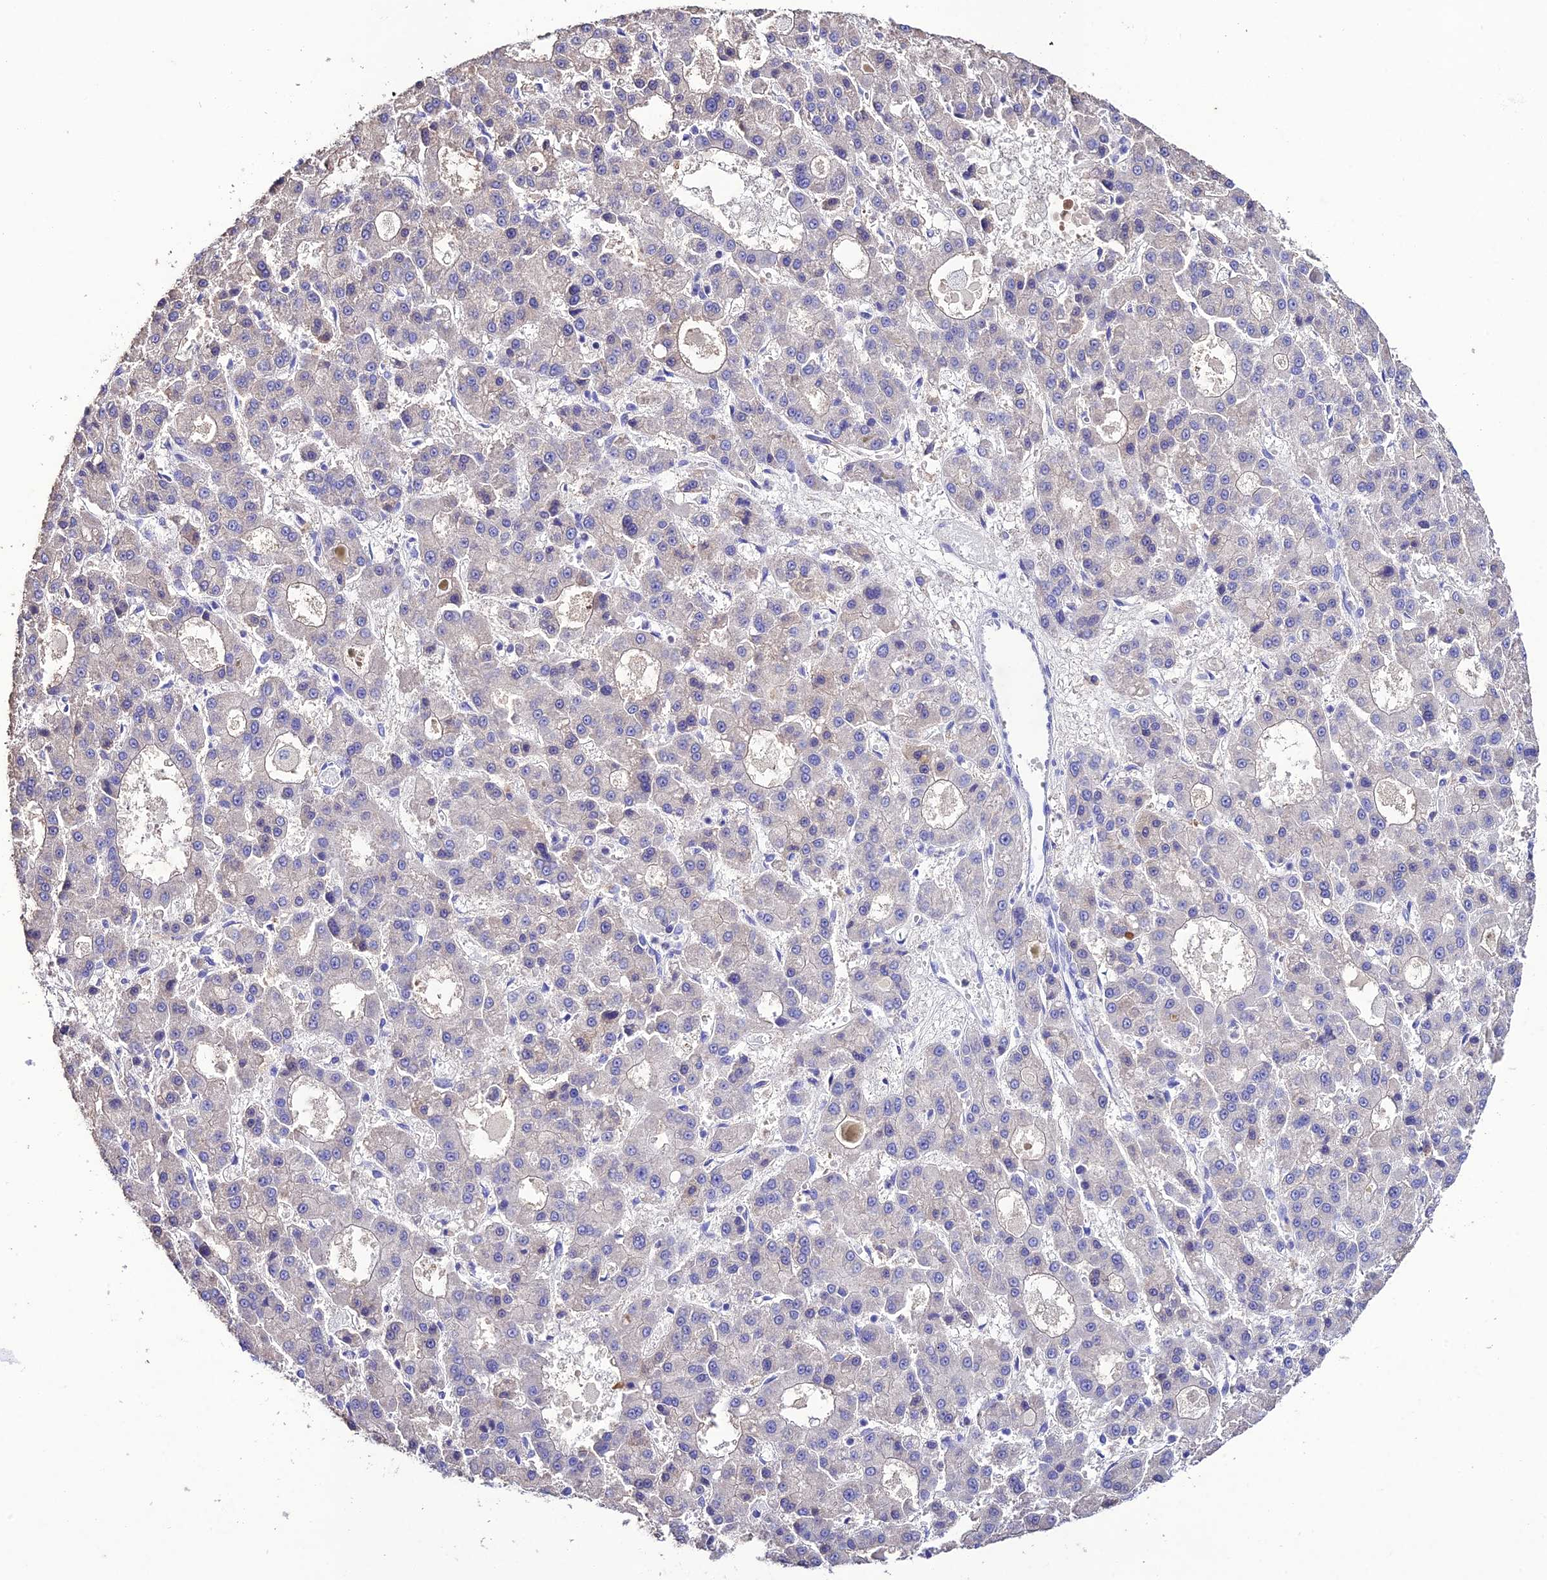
{"staining": {"intensity": "negative", "quantity": "none", "location": "none"}, "tissue": "liver cancer", "cell_type": "Tumor cells", "image_type": "cancer", "snomed": [{"axis": "morphology", "description": "Carcinoma, Hepatocellular, NOS"}, {"axis": "topography", "description": "Liver"}], "caption": "This is an IHC photomicrograph of liver hepatocellular carcinoma. There is no expression in tumor cells.", "gene": "NLRP6", "patient": {"sex": "male", "age": 70}}